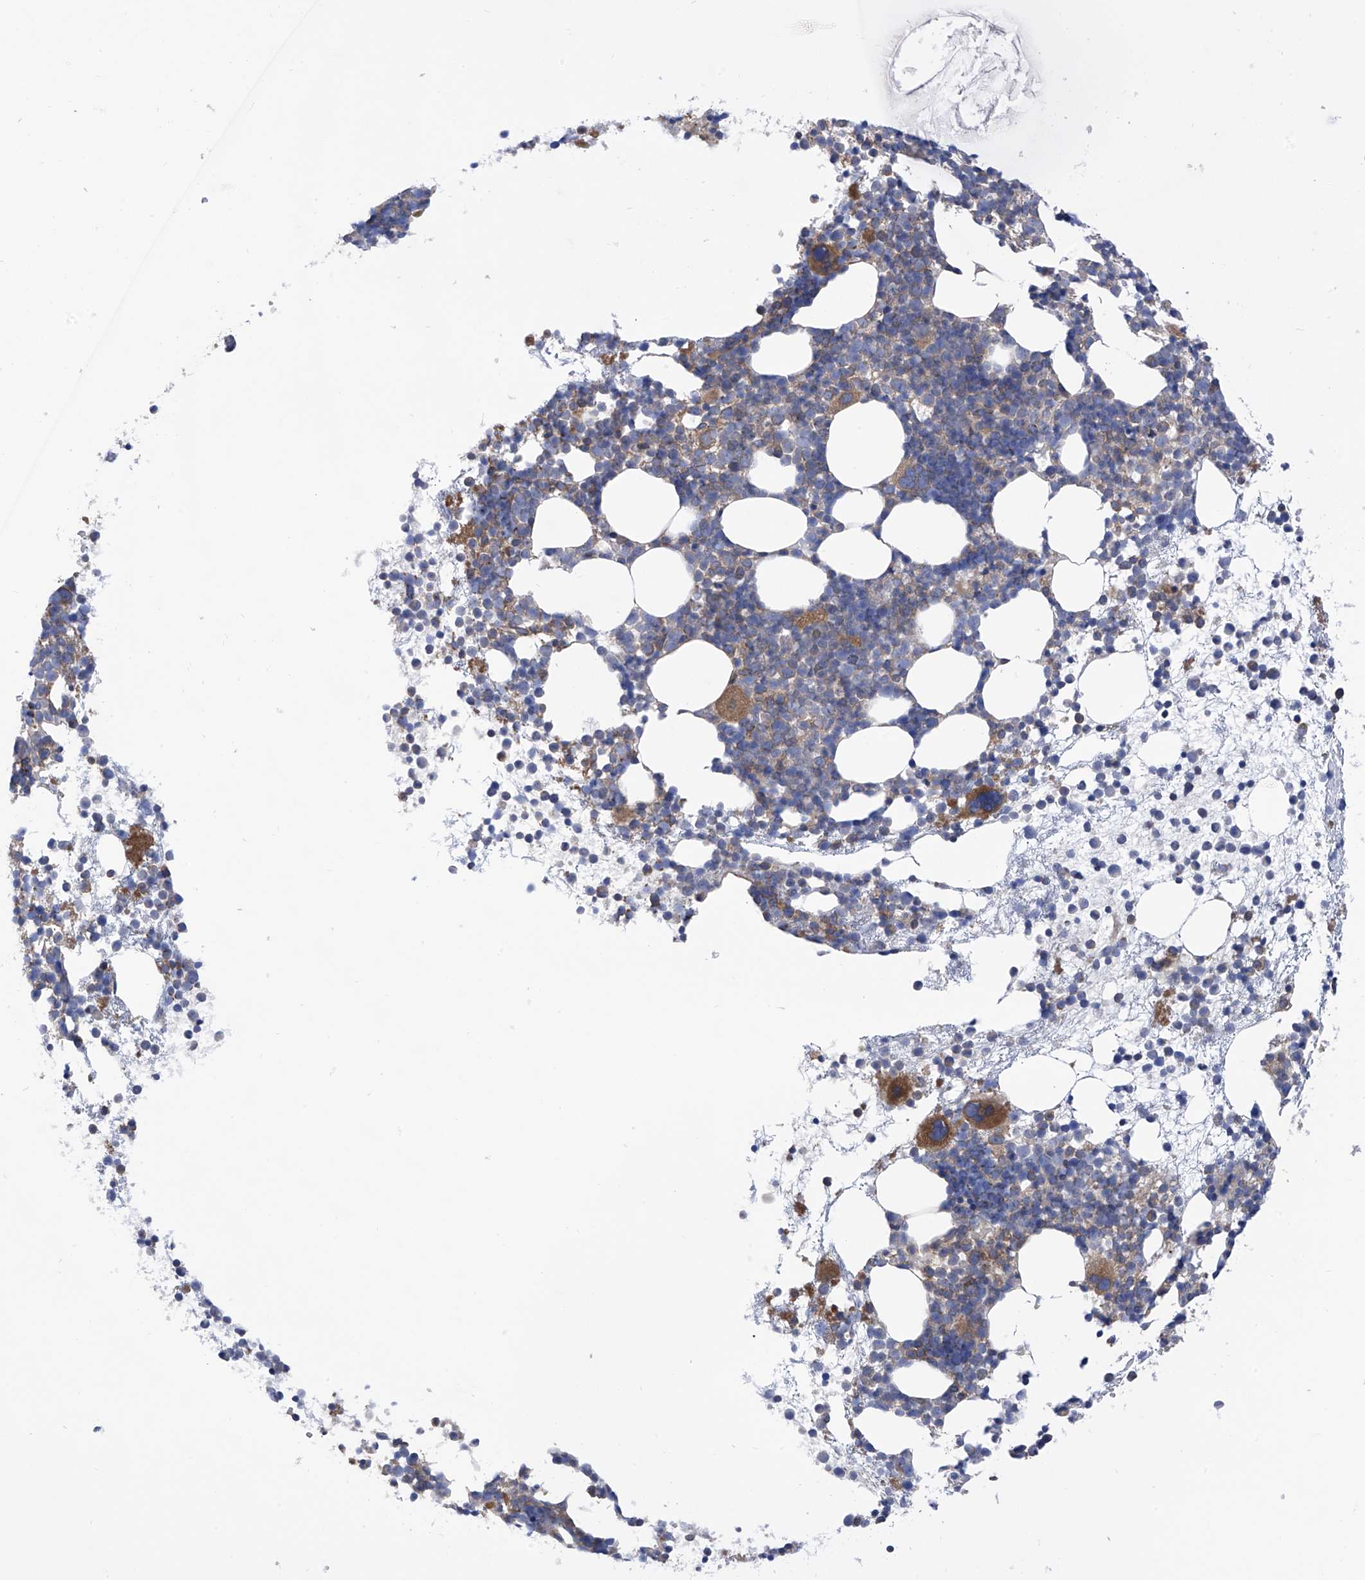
{"staining": {"intensity": "moderate", "quantity": "<25%", "location": "cytoplasmic/membranous"}, "tissue": "bone marrow", "cell_type": "Hematopoietic cells", "image_type": "normal", "snomed": [{"axis": "morphology", "description": "Normal tissue, NOS"}, {"axis": "topography", "description": "Bone marrow"}], "caption": "Protein staining demonstrates moderate cytoplasmic/membranous expression in about <25% of hematopoietic cells in normal bone marrow.", "gene": "P2RX7", "patient": {"sex": "female", "age": 57}}